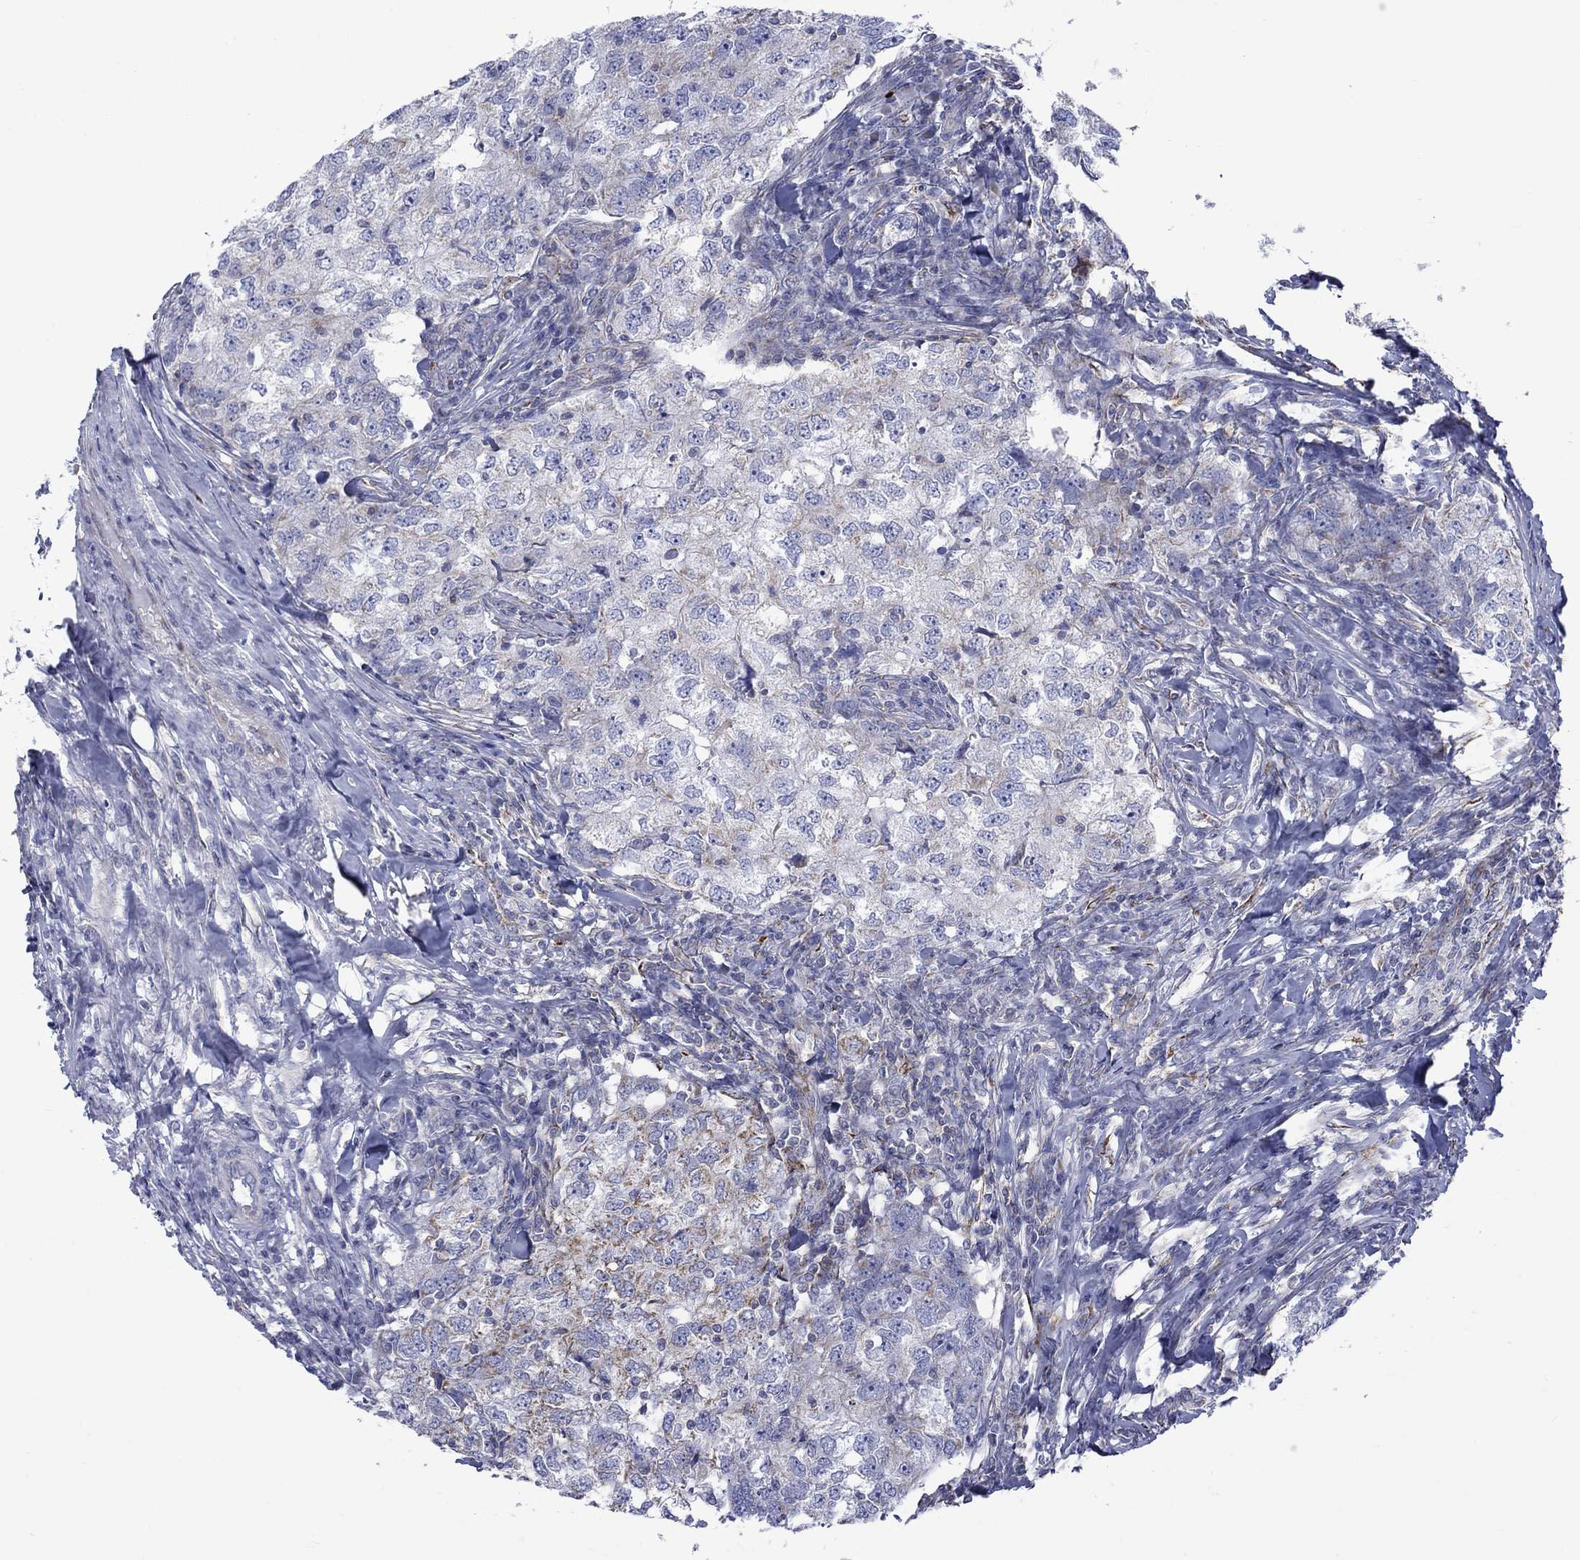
{"staining": {"intensity": "negative", "quantity": "none", "location": "none"}, "tissue": "breast cancer", "cell_type": "Tumor cells", "image_type": "cancer", "snomed": [{"axis": "morphology", "description": "Duct carcinoma"}, {"axis": "topography", "description": "Breast"}], "caption": "Immunohistochemistry photomicrograph of intraductal carcinoma (breast) stained for a protein (brown), which displays no expression in tumor cells. (DAB IHC visualized using brightfield microscopy, high magnification).", "gene": "CISD1", "patient": {"sex": "female", "age": 30}}